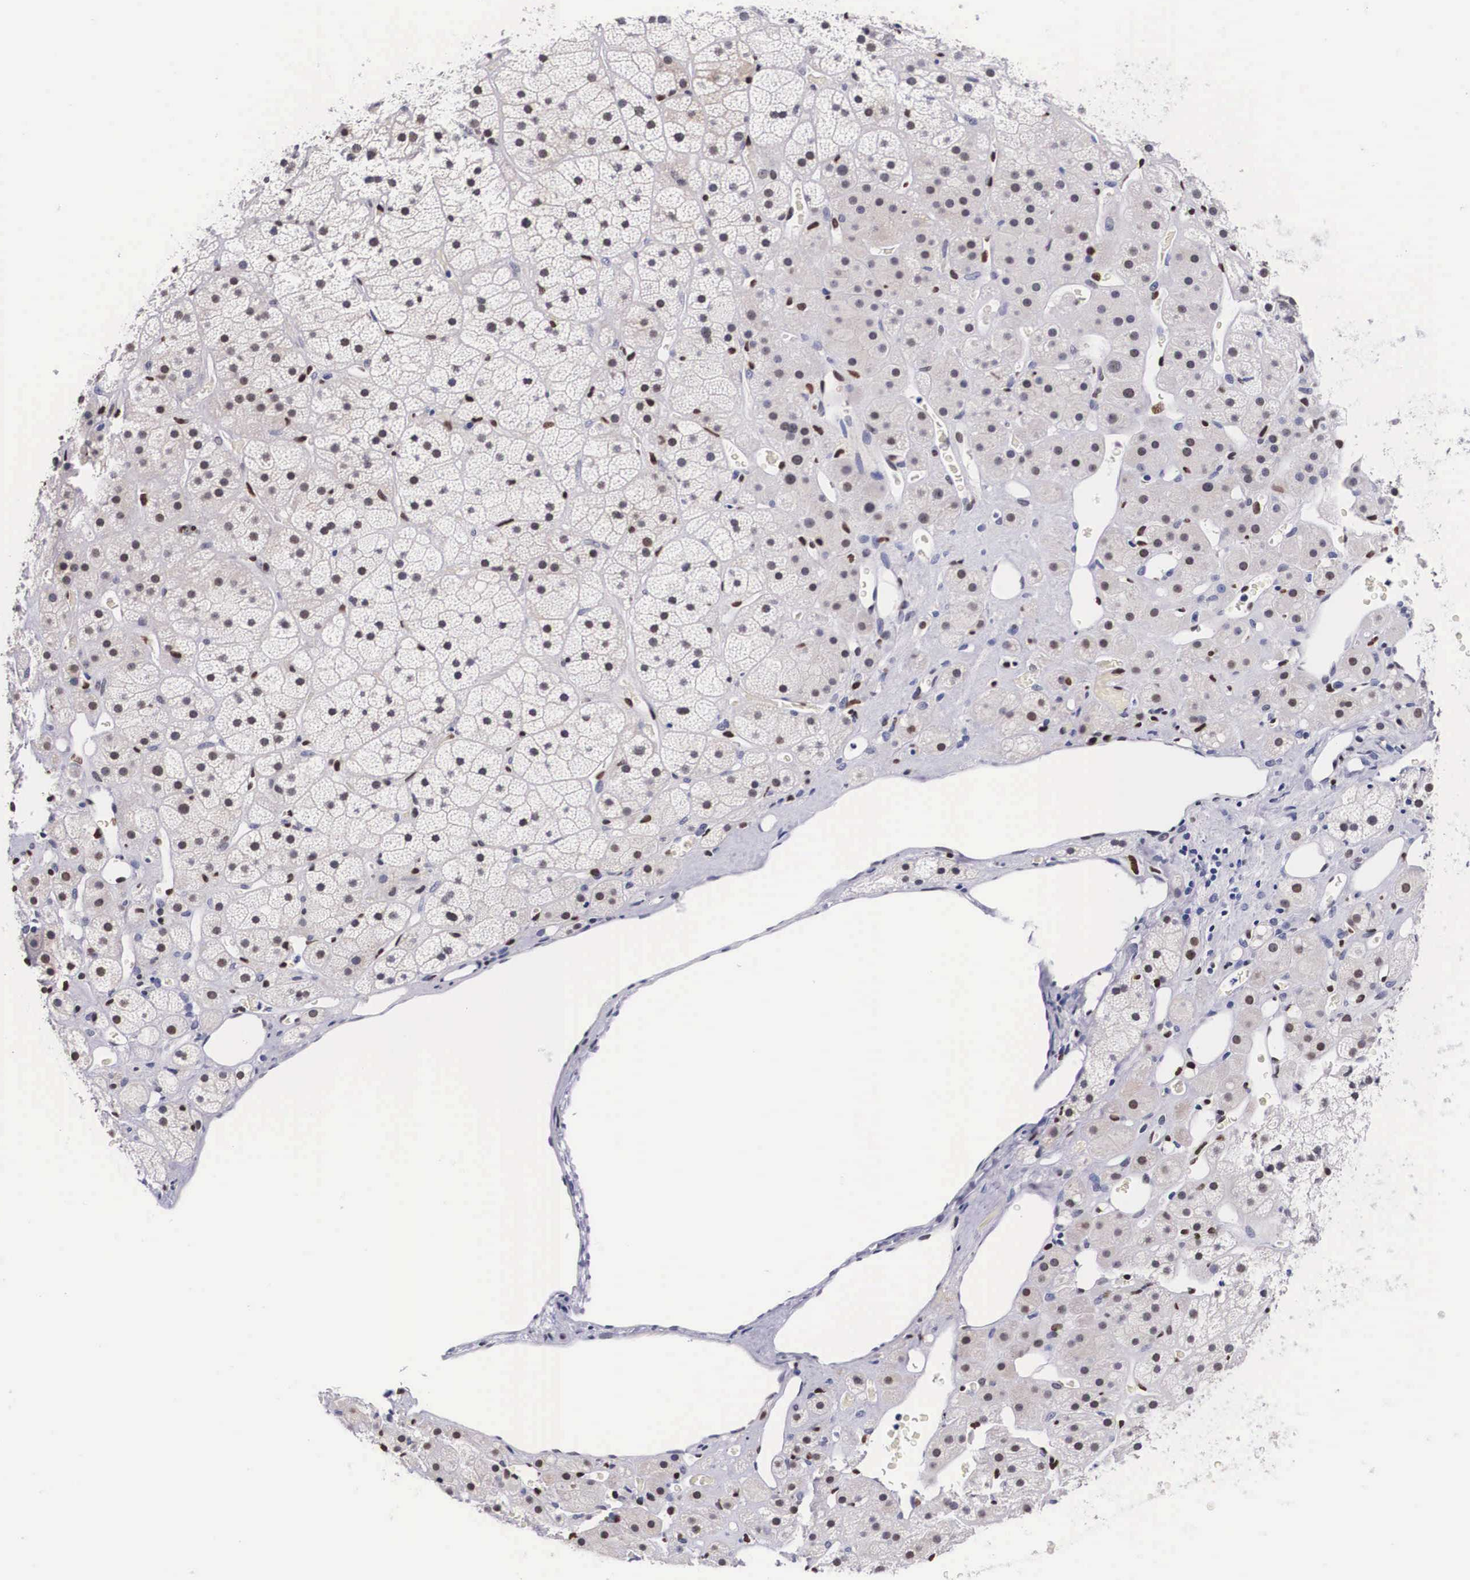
{"staining": {"intensity": "moderate", "quantity": "25%-75%", "location": "nuclear"}, "tissue": "adrenal gland", "cell_type": "Glandular cells", "image_type": "normal", "snomed": [{"axis": "morphology", "description": "Normal tissue, NOS"}, {"axis": "topography", "description": "Adrenal gland"}], "caption": "Protein staining displays moderate nuclear positivity in about 25%-75% of glandular cells in unremarkable adrenal gland.", "gene": "KHDRBS3", "patient": {"sex": "male", "age": 57}}